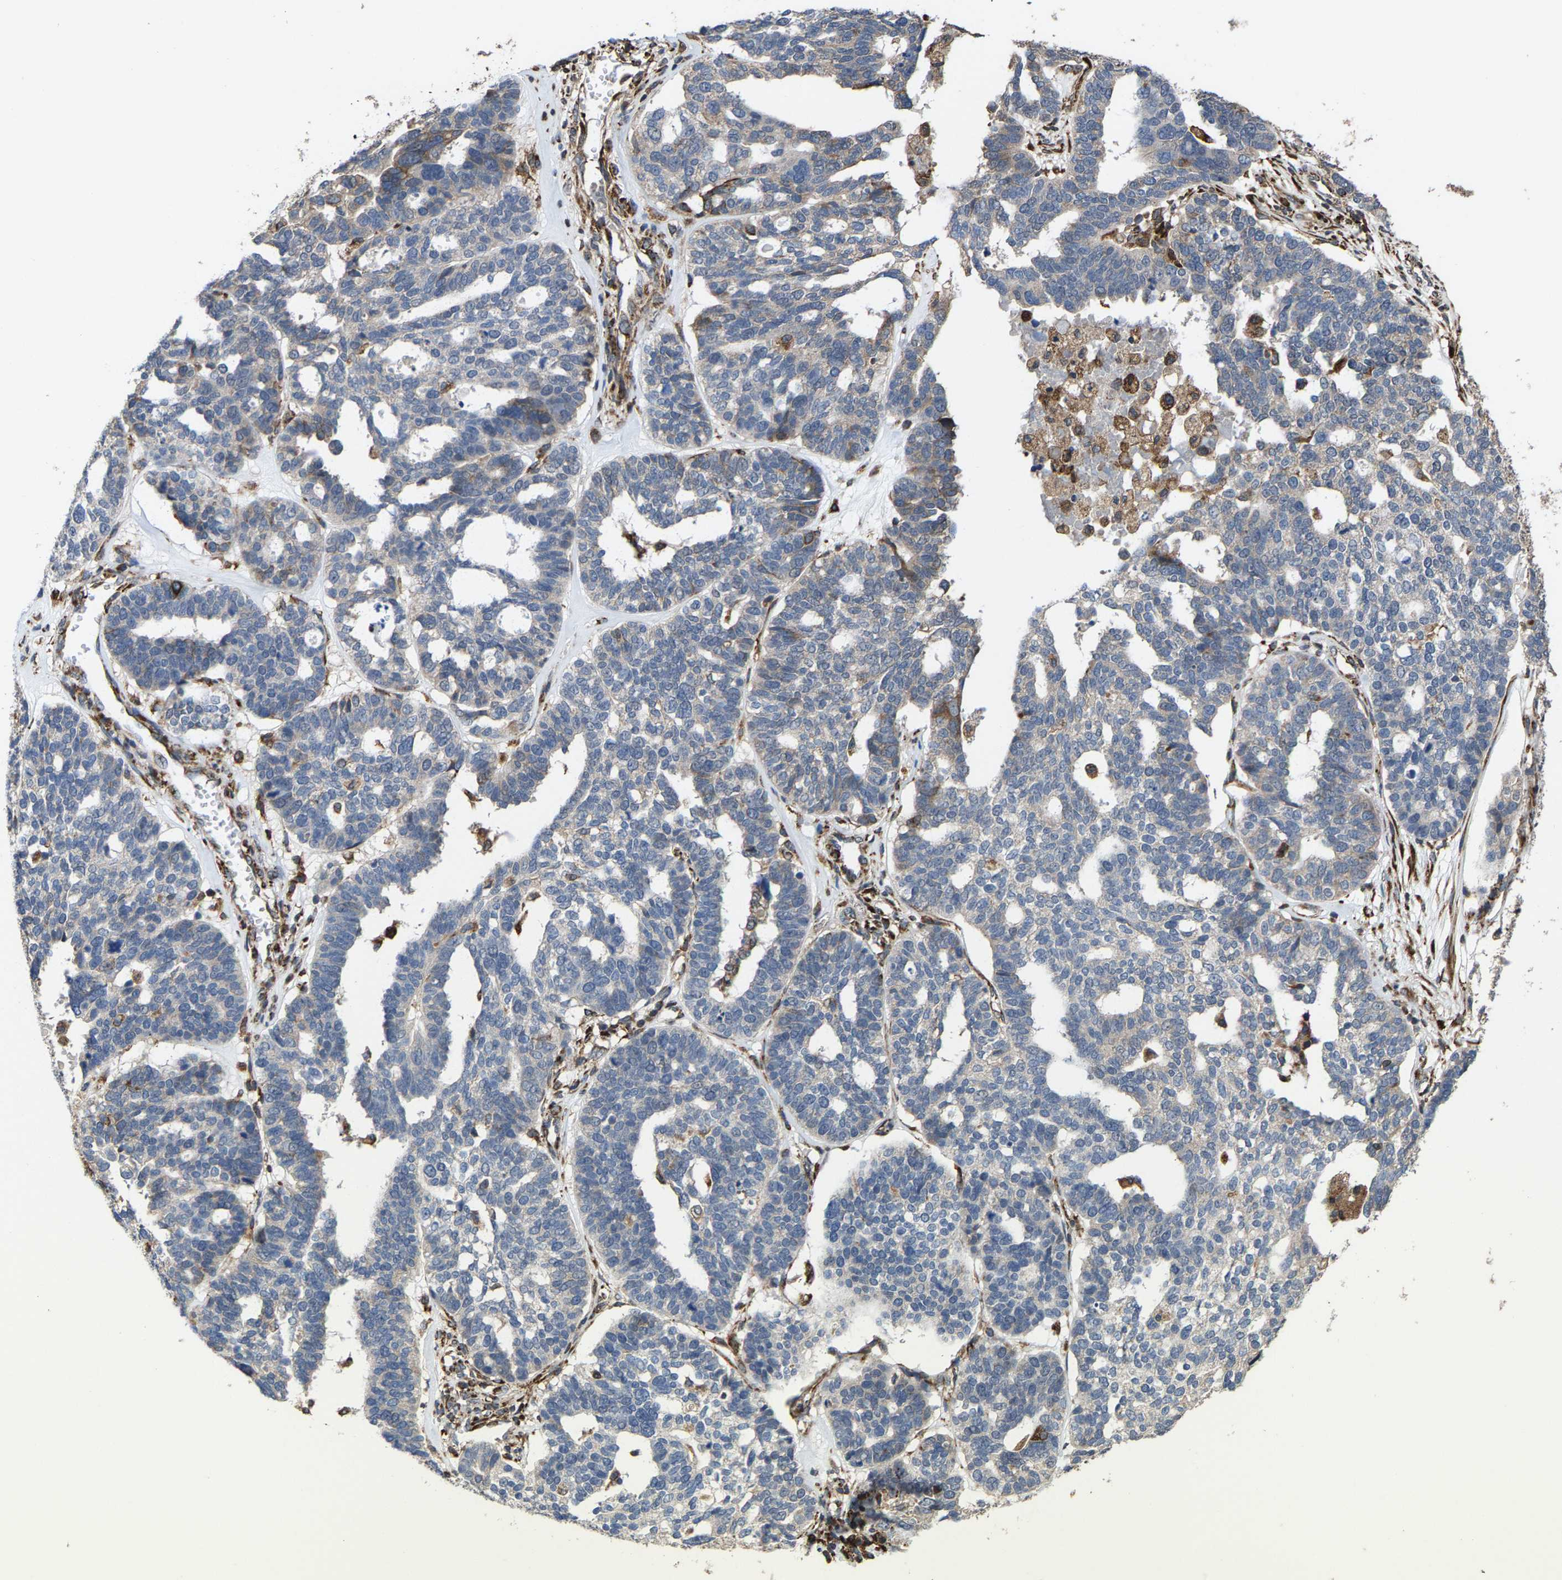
{"staining": {"intensity": "moderate", "quantity": "<25%", "location": "cytoplasmic/membranous"}, "tissue": "ovarian cancer", "cell_type": "Tumor cells", "image_type": "cancer", "snomed": [{"axis": "morphology", "description": "Cystadenocarcinoma, serous, NOS"}, {"axis": "topography", "description": "Ovary"}], "caption": "Human ovarian cancer (serous cystadenocarcinoma) stained for a protein (brown) reveals moderate cytoplasmic/membranous positive expression in approximately <25% of tumor cells.", "gene": "FGD3", "patient": {"sex": "female", "age": 59}}